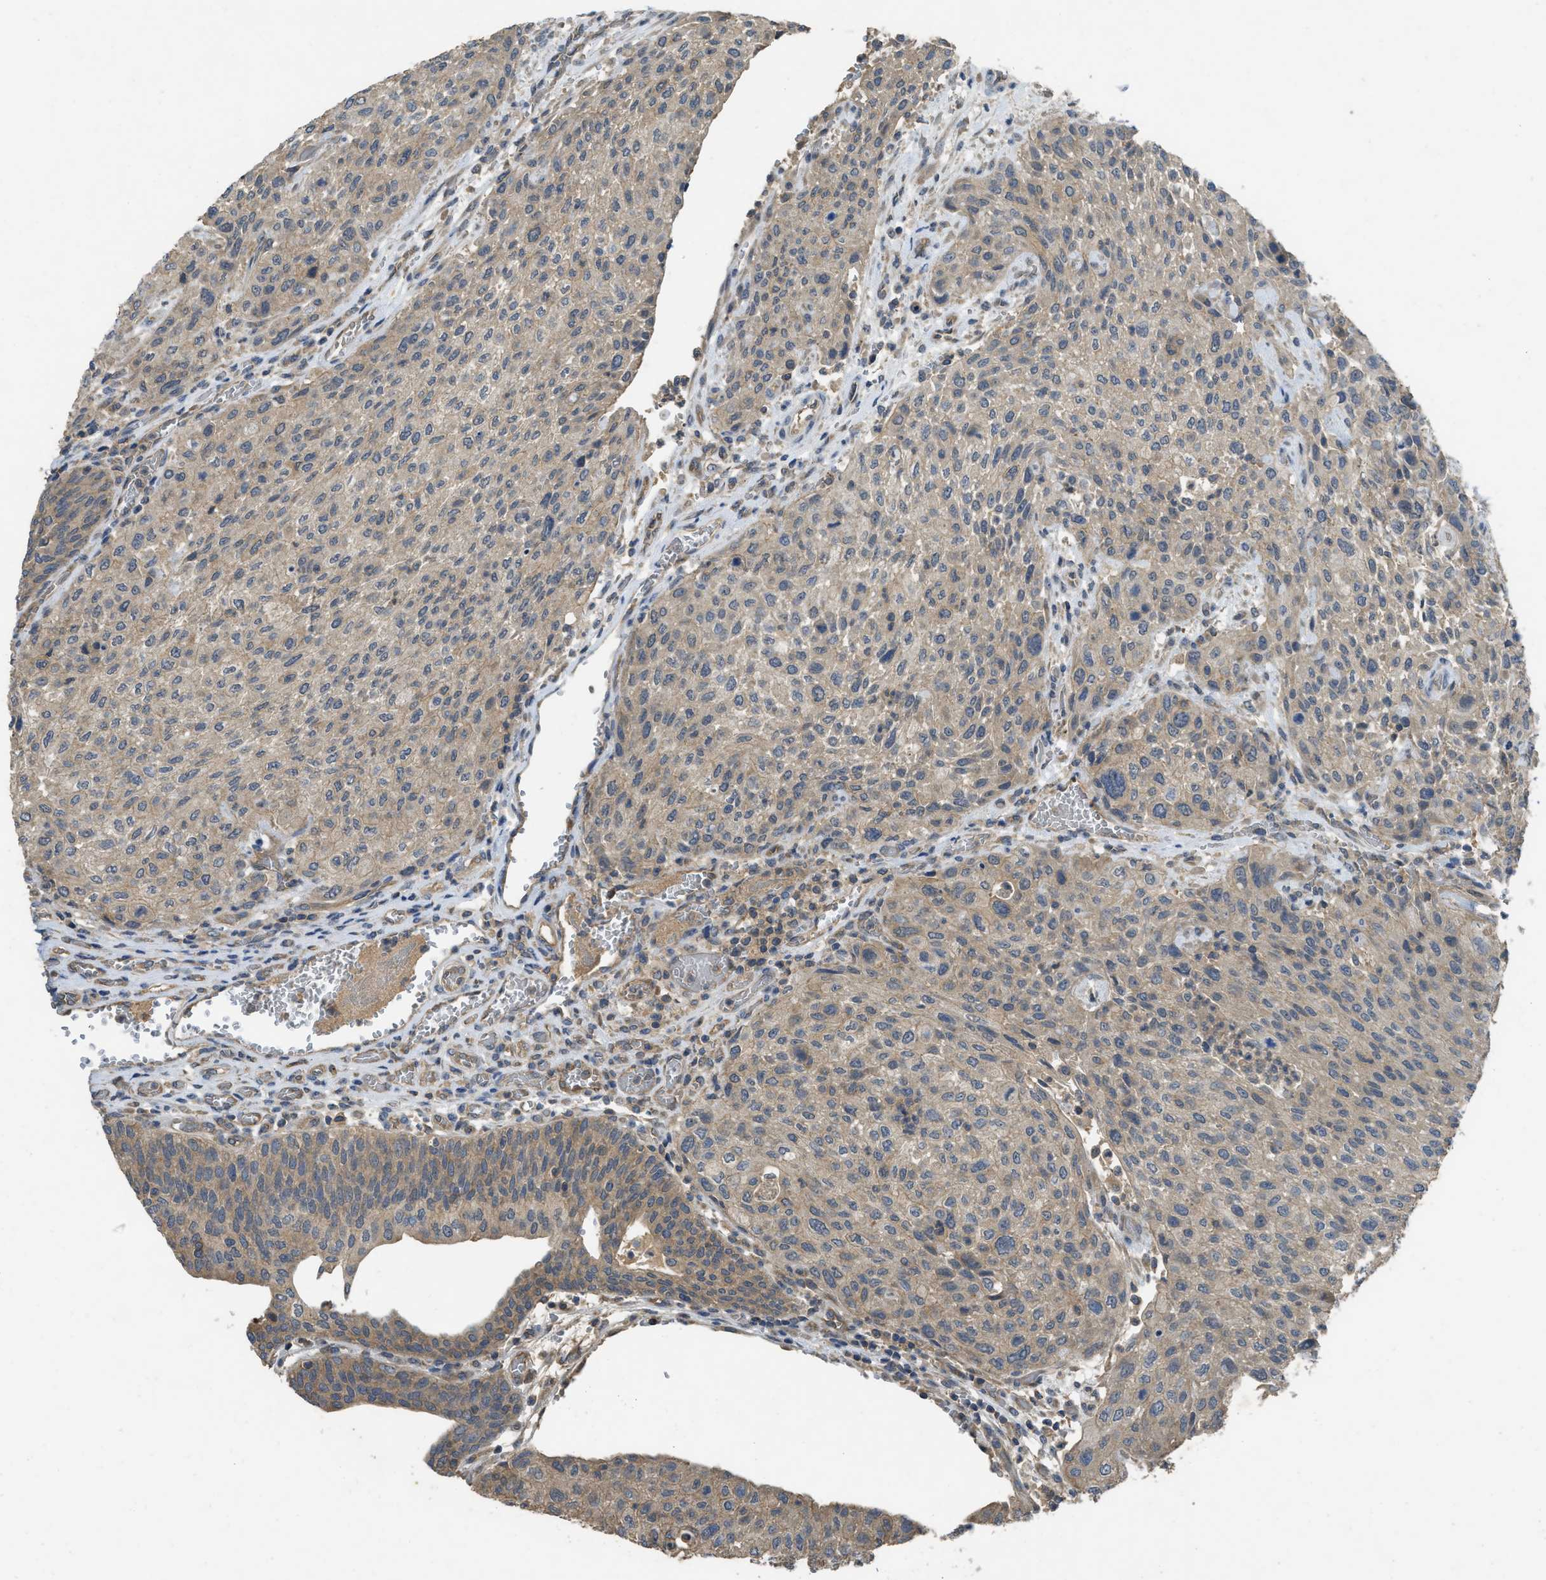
{"staining": {"intensity": "weak", "quantity": ">75%", "location": "cytoplasmic/membranous"}, "tissue": "urothelial cancer", "cell_type": "Tumor cells", "image_type": "cancer", "snomed": [{"axis": "morphology", "description": "Urothelial carcinoma, Low grade"}, {"axis": "morphology", "description": "Urothelial carcinoma, High grade"}, {"axis": "topography", "description": "Urinary bladder"}], "caption": "Protein staining shows weak cytoplasmic/membranous staining in about >75% of tumor cells in urothelial cancer. Nuclei are stained in blue.", "gene": "PPP3CA", "patient": {"sex": "male", "age": 35}}